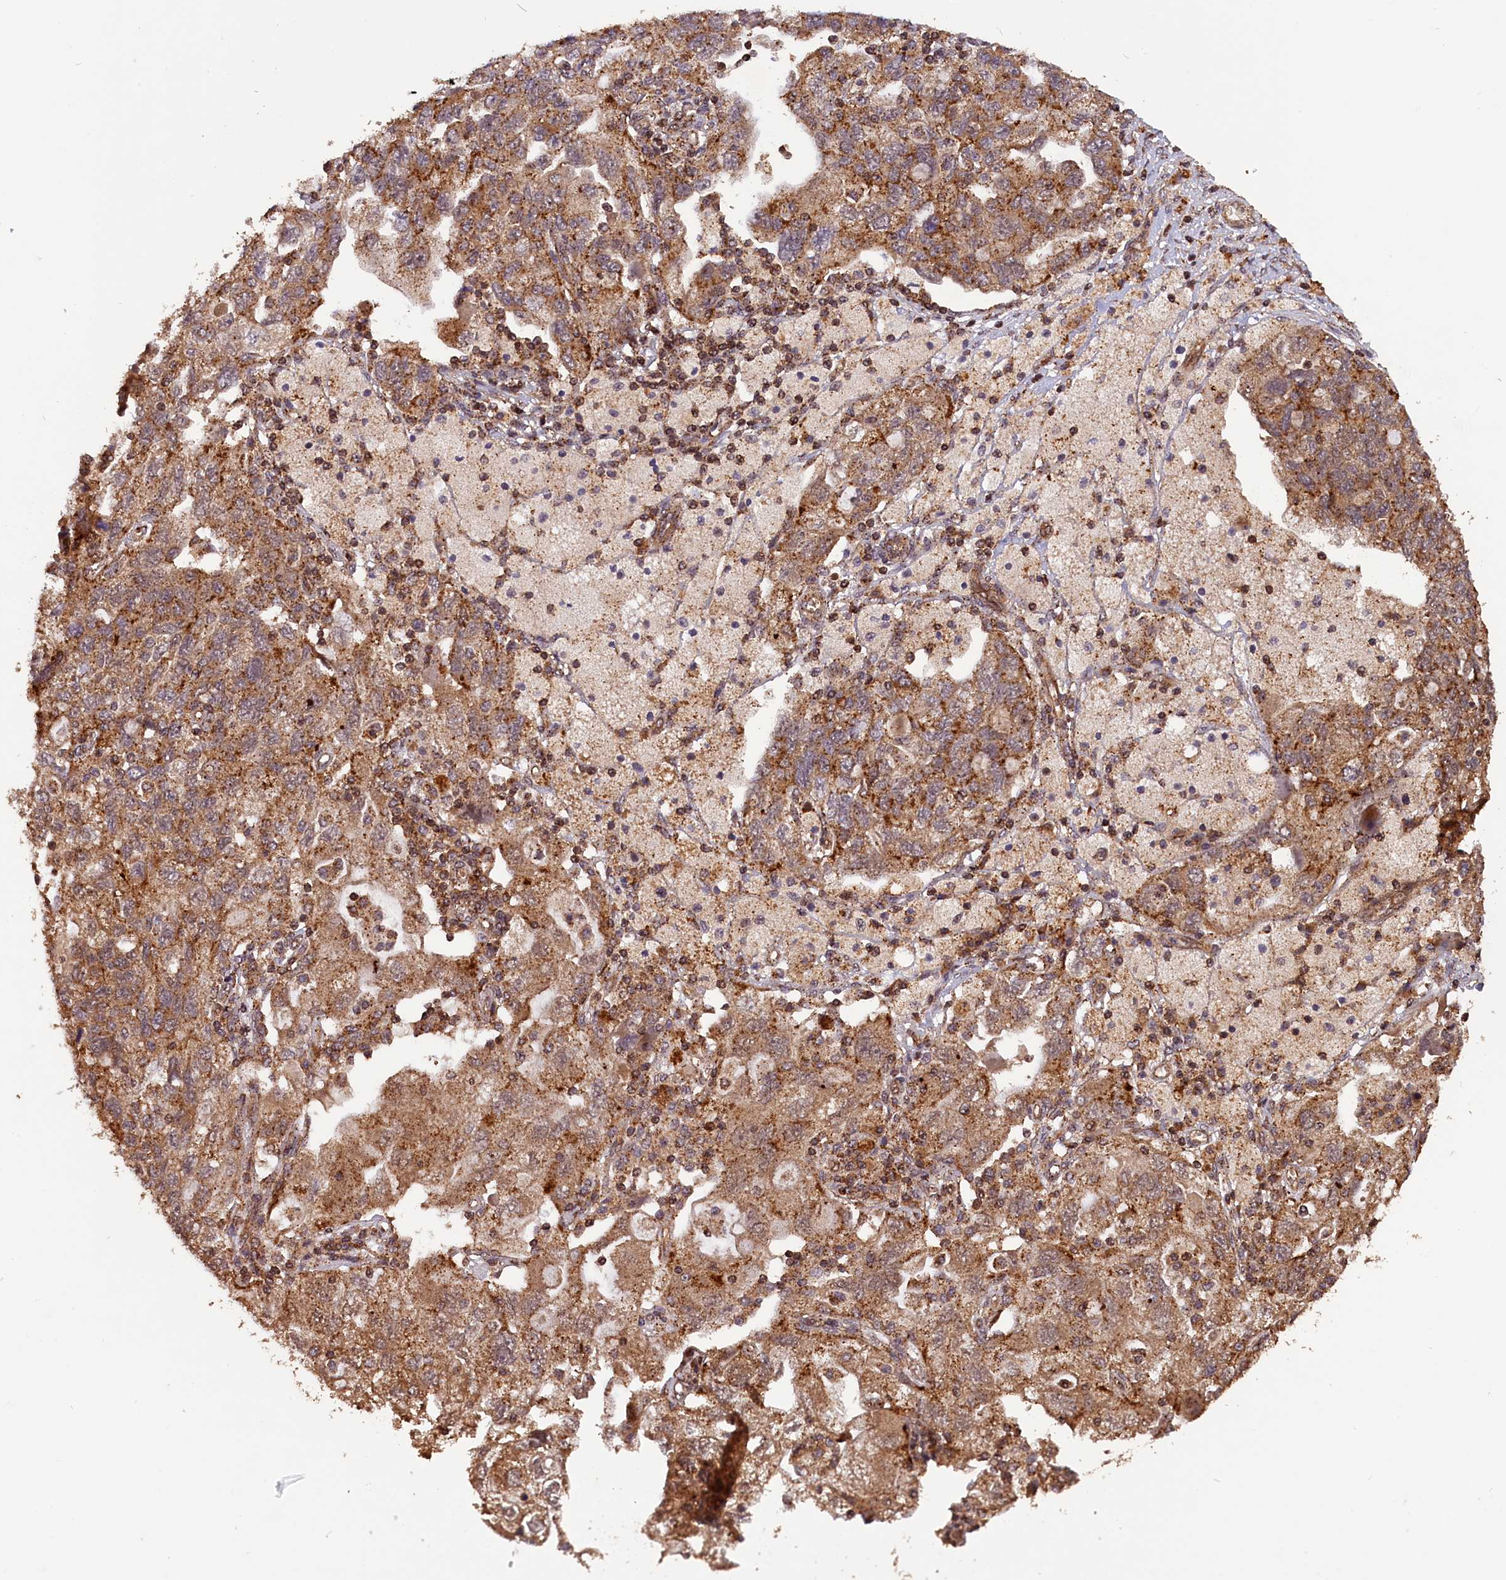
{"staining": {"intensity": "moderate", "quantity": ">75%", "location": "cytoplasmic/membranous"}, "tissue": "ovarian cancer", "cell_type": "Tumor cells", "image_type": "cancer", "snomed": [{"axis": "morphology", "description": "Carcinoma, NOS"}, {"axis": "morphology", "description": "Cystadenocarcinoma, serous, NOS"}, {"axis": "topography", "description": "Ovary"}], "caption": "The immunohistochemical stain highlights moderate cytoplasmic/membranous positivity in tumor cells of carcinoma (ovarian) tissue.", "gene": "IST1", "patient": {"sex": "female", "age": 69}}